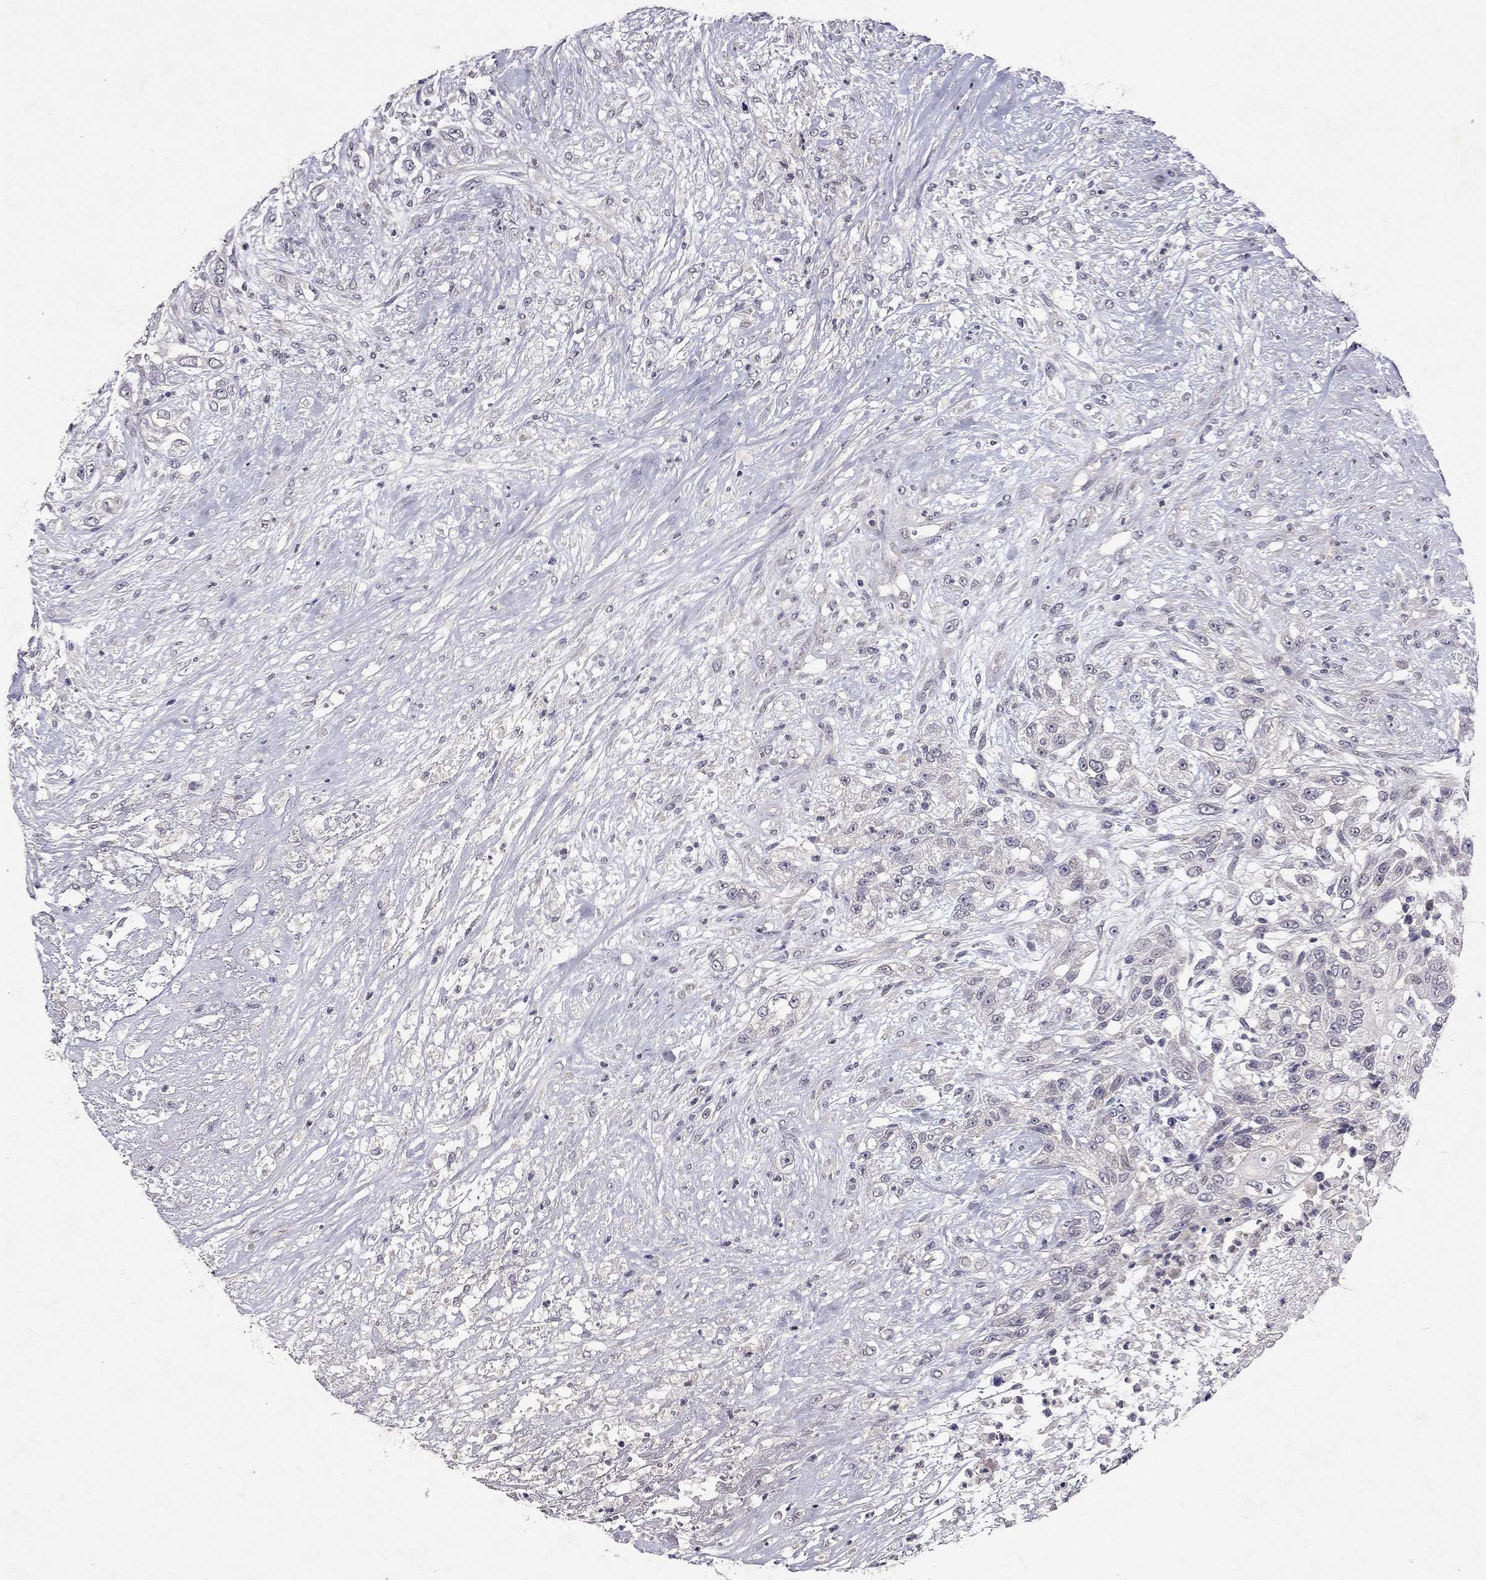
{"staining": {"intensity": "negative", "quantity": "none", "location": "none"}, "tissue": "urothelial cancer", "cell_type": "Tumor cells", "image_type": "cancer", "snomed": [{"axis": "morphology", "description": "Urothelial carcinoma, High grade"}, {"axis": "topography", "description": "Urinary bladder"}], "caption": "High power microscopy image of an IHC micrograph of urothelial cancer, revealing no significant positivity in tumor cells.", "gene": "ESR2", "patient": {"sex": "female", "age": 56}}